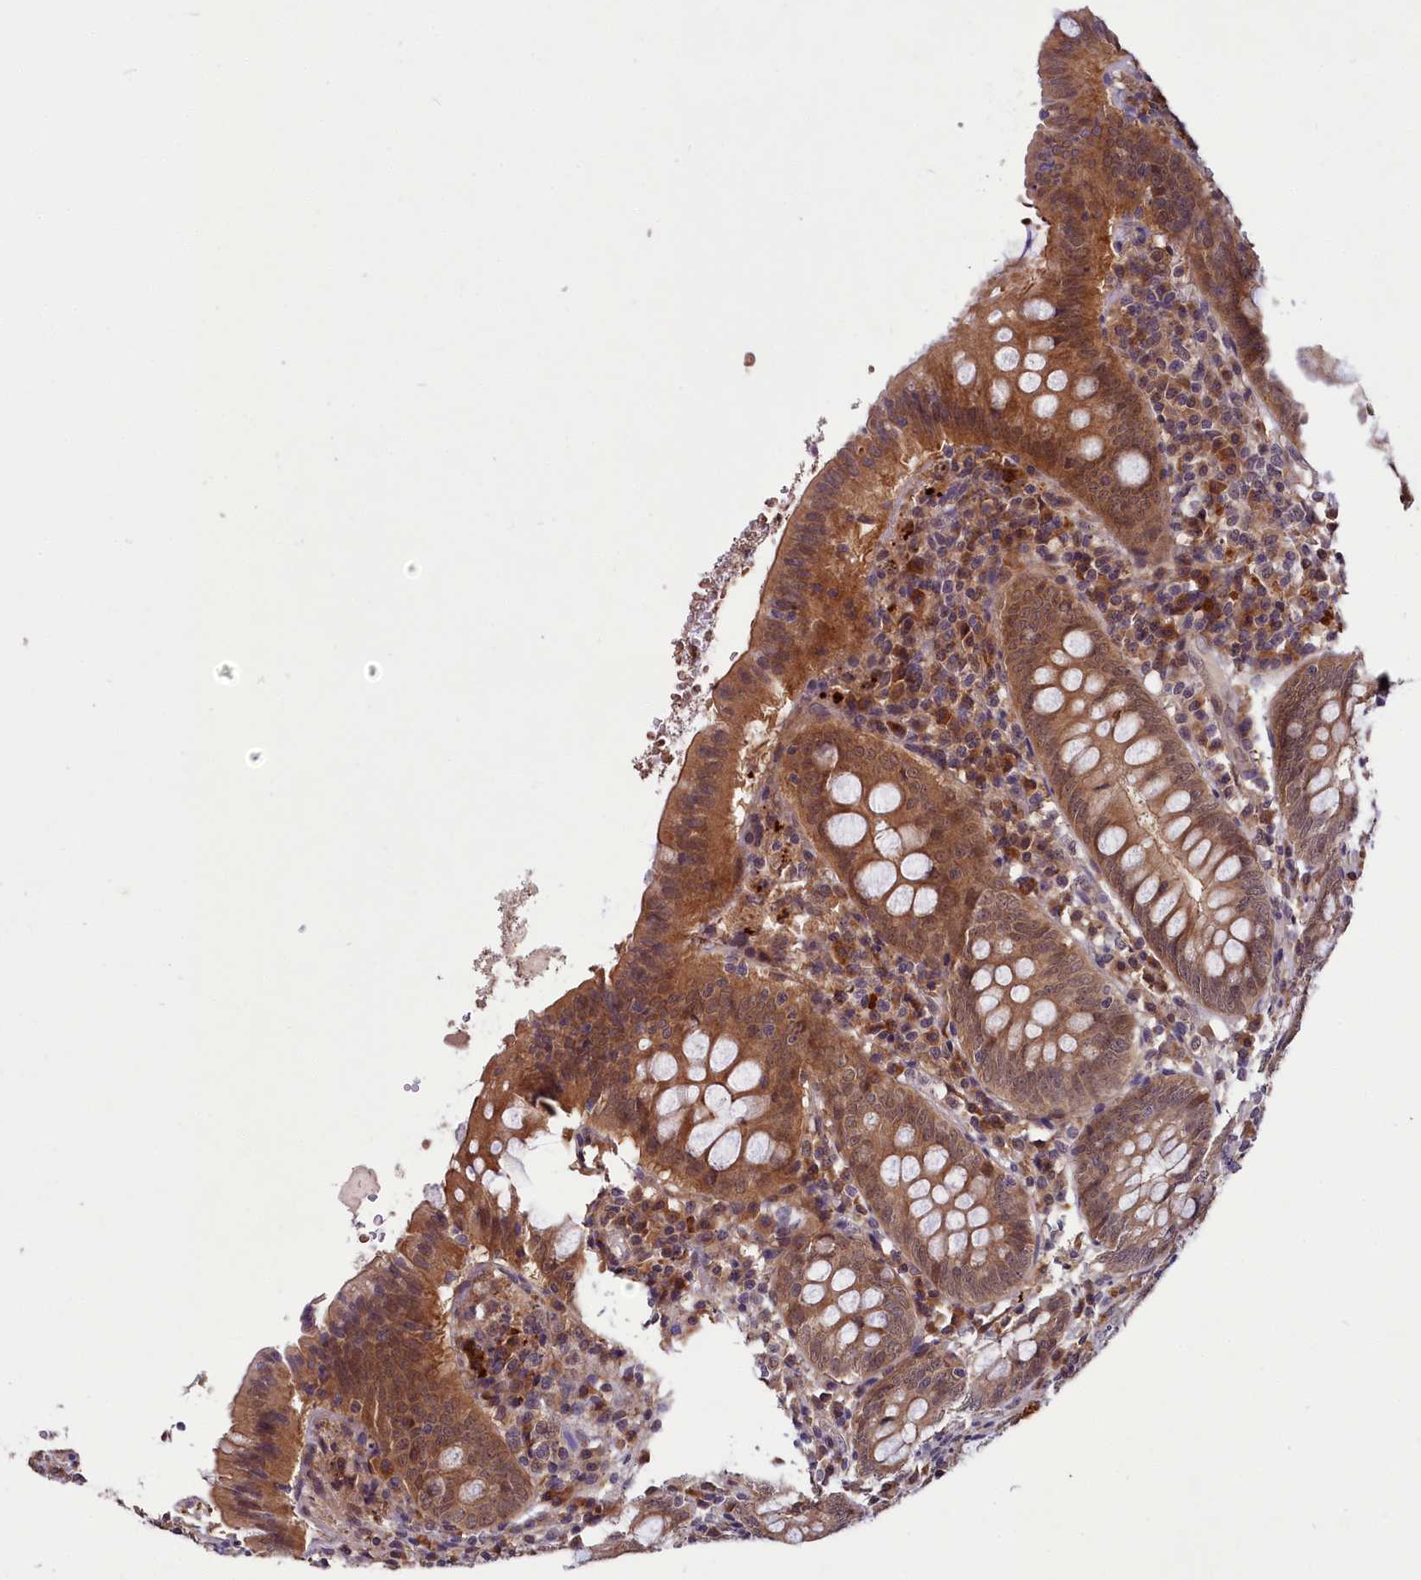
{"staining": {"intensity": "moderate", "quantity": ">75%", "location": "cytoplasmic/membranous"}, "tissue": "appendix", "cell_type": "Glandular cells", "image_type": "normal", "snomed": [{"axis": "morphology", "description": "Normal tissue, NOS"}, {"axis": "topography", "description": "Appendix"}], "caption": "Human appendix stained with a brown dye shows moderate cytoplasmic/membranous positive positivity in about >75% of glandular cells.", "gene": "UBE3A", "patient": {"sex": "female", "age": 54}}